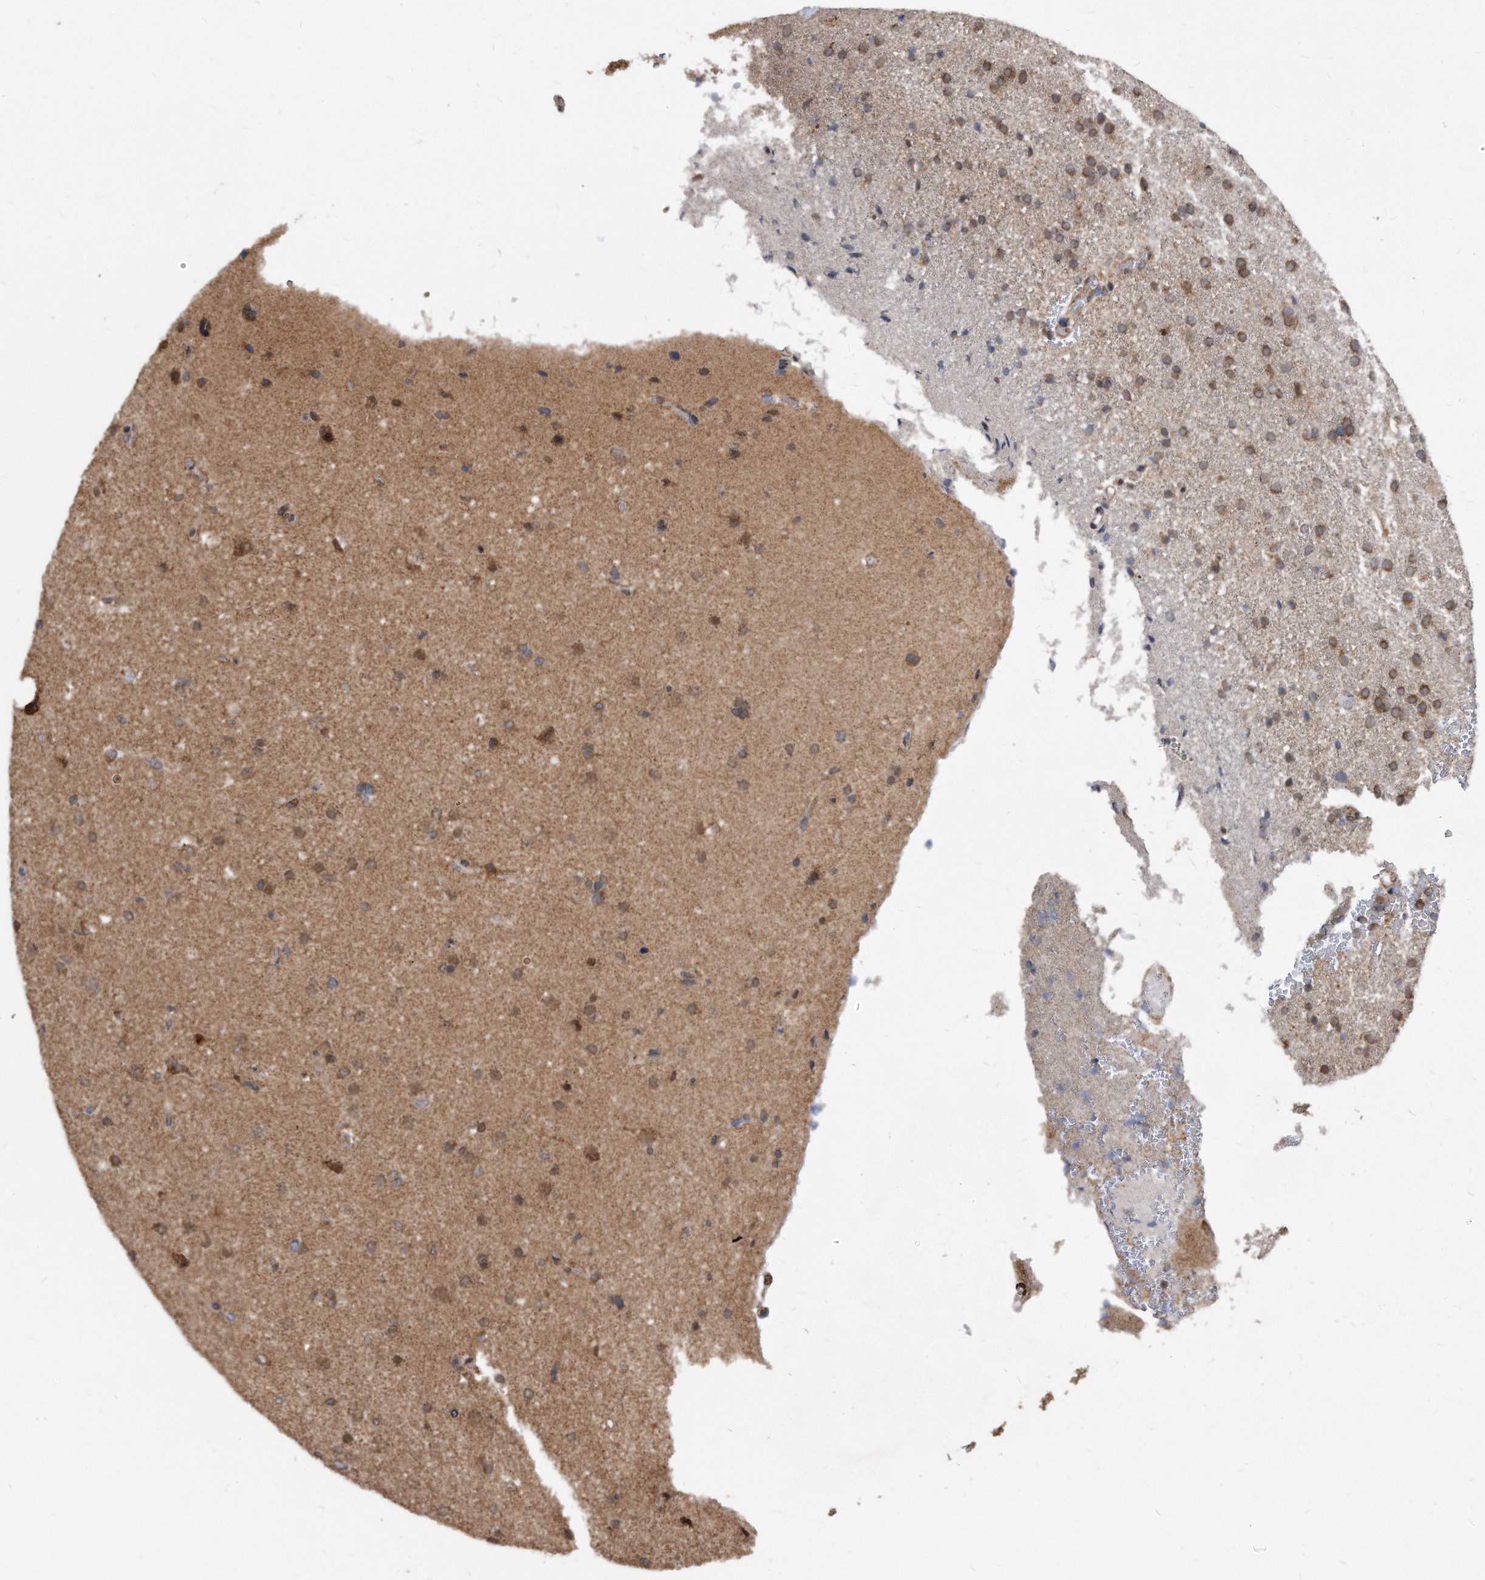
{"staining": {"intensity": "moderate", "quantity": "25%-75%", "location": "cytoplasmic/membranous"}, "tissue": "glioma", "cell_type": "Tumor cells", "image_type": "cancer", "snomed": [{"axis": "morphology", "description": "Glioma, malignant, High grade"}, {"axis": "topography", "description": "Brain"}], "caption": "IHC micrograph of human glioma stained for a protein (brown), which displays medium levels of moderate cytoplasmic/membranous staining in about 25%-75% of tumor cells.", "gene": "DUSP22", "patient": {"sex": "male", "age": 72}}